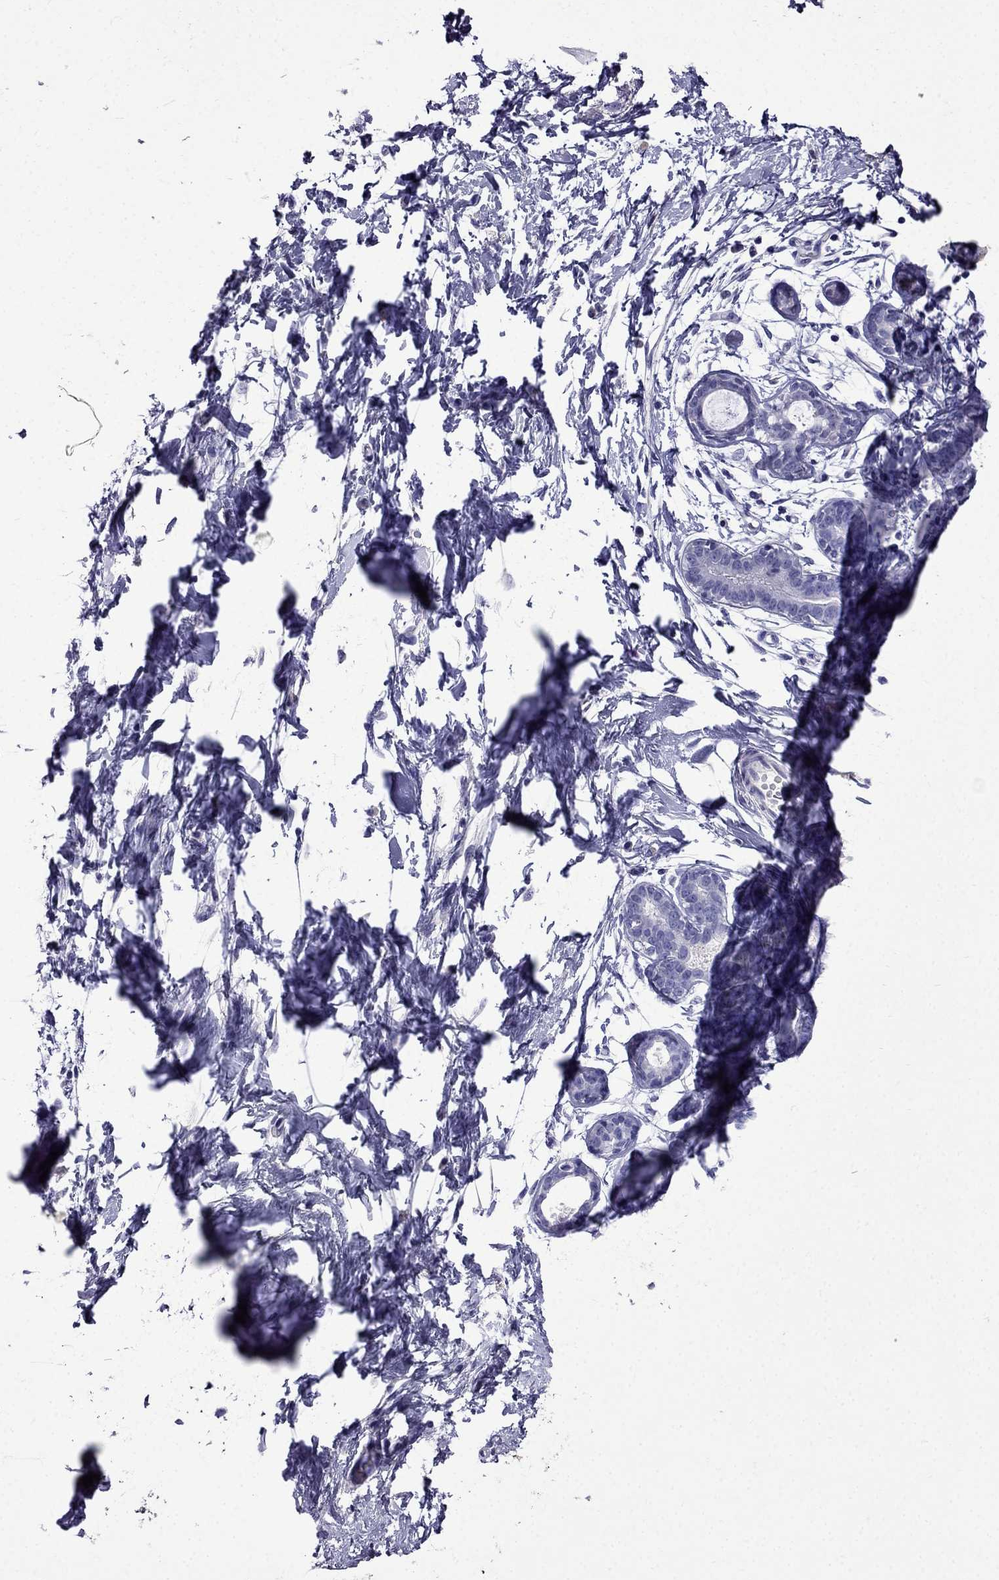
{"staining": {"intensity": "negative", "quantity": "none", "location": "none"}, "tissue": "breast", "cell_type": "Adipocytes", "image_type": "normal", "snomed": [{"axis": "morphology", "description": "Normal tissue, NOS"}, {"axis": "topography", "description": "Breast"}], "caption": "A micrograph of human breast is negative for staining in adipocytes.", "gene": "DNAH17", "patient": {"sex": "female", "age": 37}}